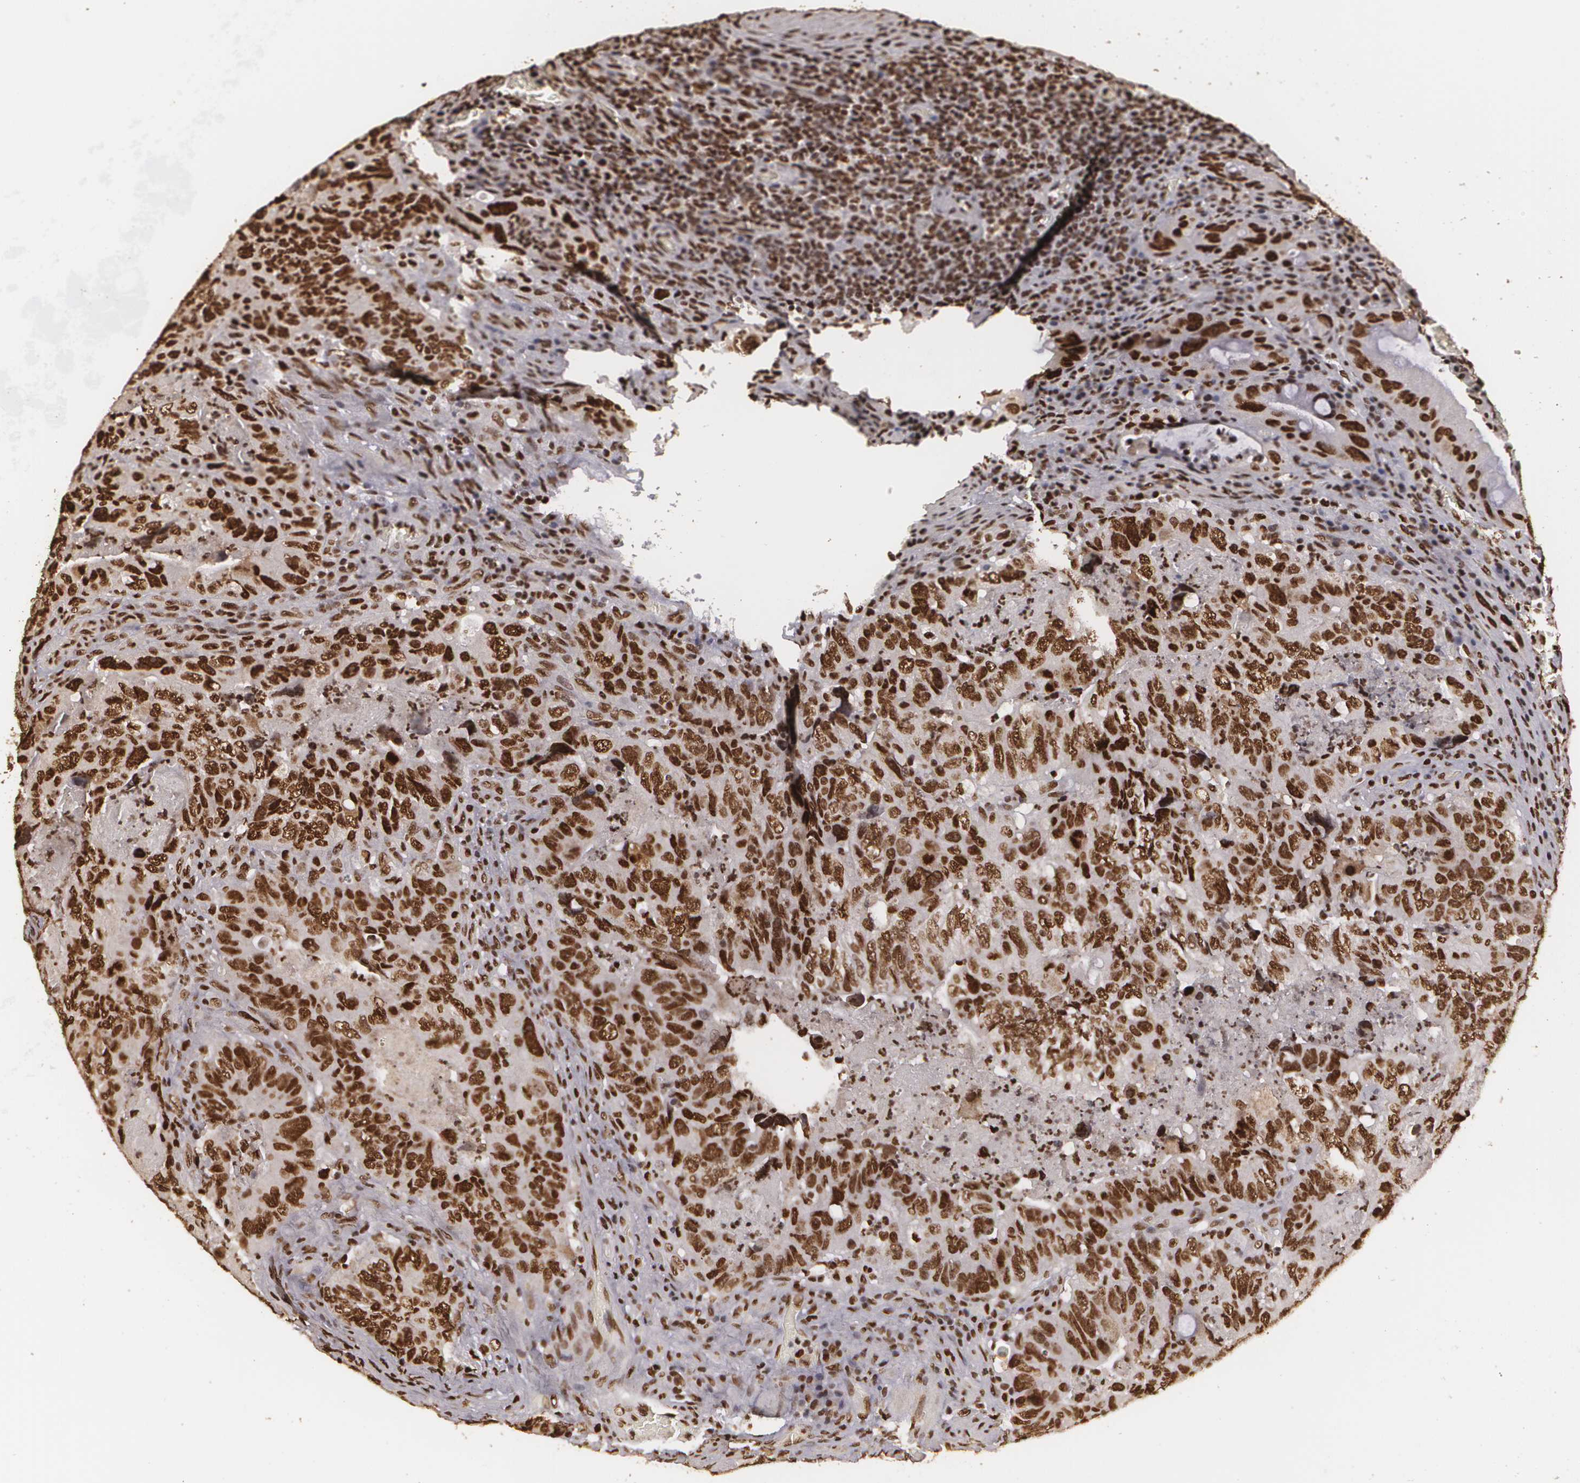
{"staining": {"intensity": "strong", "quantity": ">75%", "location": "cytoplasmic/membranous,nuclear"}, "tissue": "colorectal cancer", "cell_type": "Tumor cells", "image_type": "cancer", "snomed": [{"axis": "morphology", "description": "Adenocarcinoma, NOS"}, {"axis": "topography", "description": "Rectum"}], "caption": "Immunohistochemistry (IHC) of human colorectal adenocarcinoma shows high levels of strong cytoplasmic/membranous and nuclear staining in about >75% of tumor cells.", "gene": "RCOR1", "patient": {"sex": "female", "age": 82}}